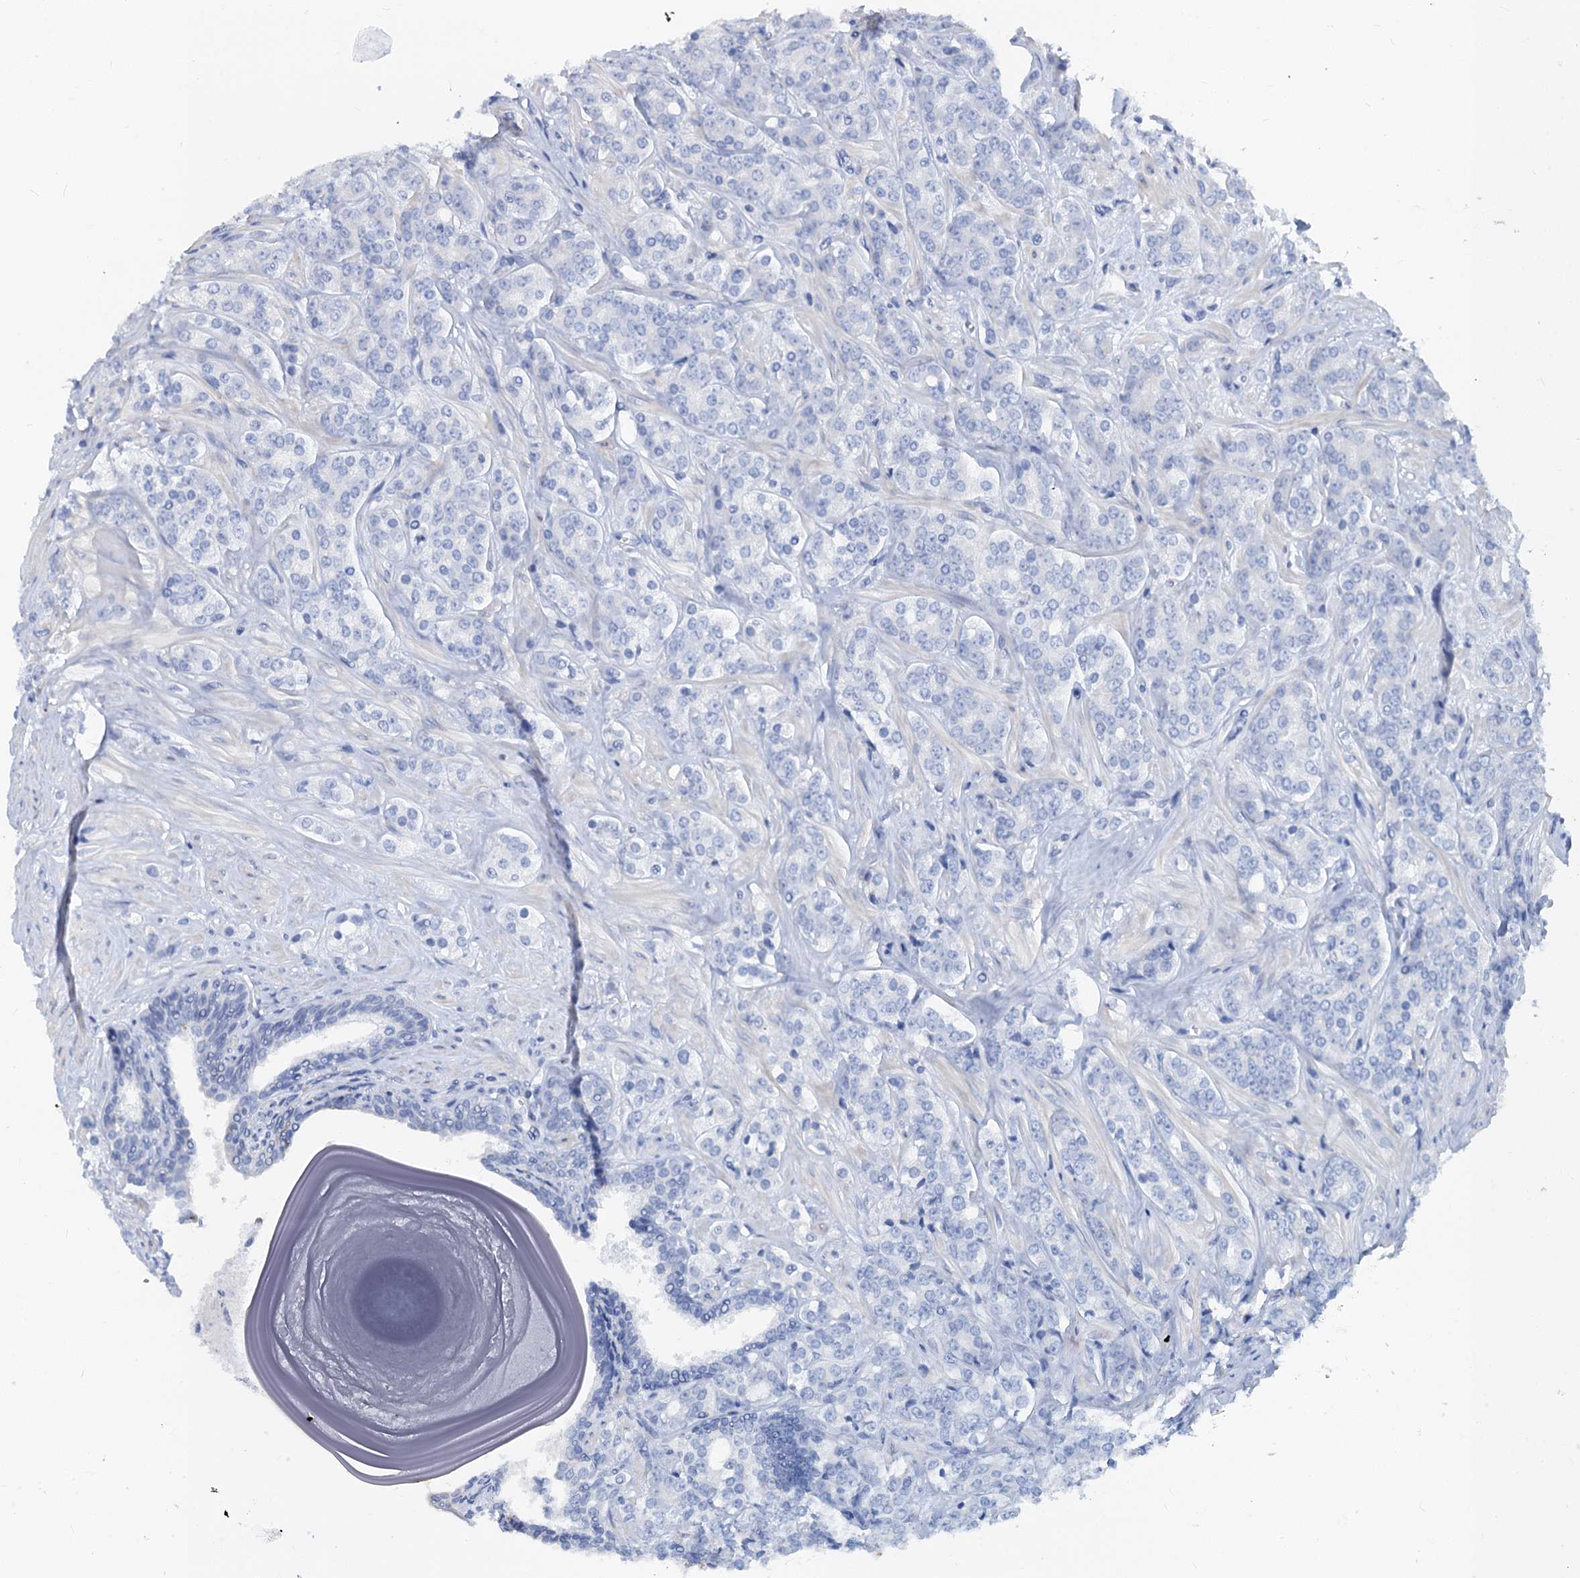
{"staining": {"intensity": "negative", "quantity": "none", "location": "none"}, "tissue": "prostate cancer", "cell_type": "Tumor cells", "image_type": "cancer", "snomed": [{"axis": "morphology", "description": "Adenocarcinoma, High grade"}, {"axis": "topography", "description": "Prostate"}], "caption": "This is an immunohistochemistry photomicrograph of prostate high-grade adenocarcinoma. There is no staining in tumor cells.", "gene": "RBP3", "patient": {"sex": "male", "age": 62}}